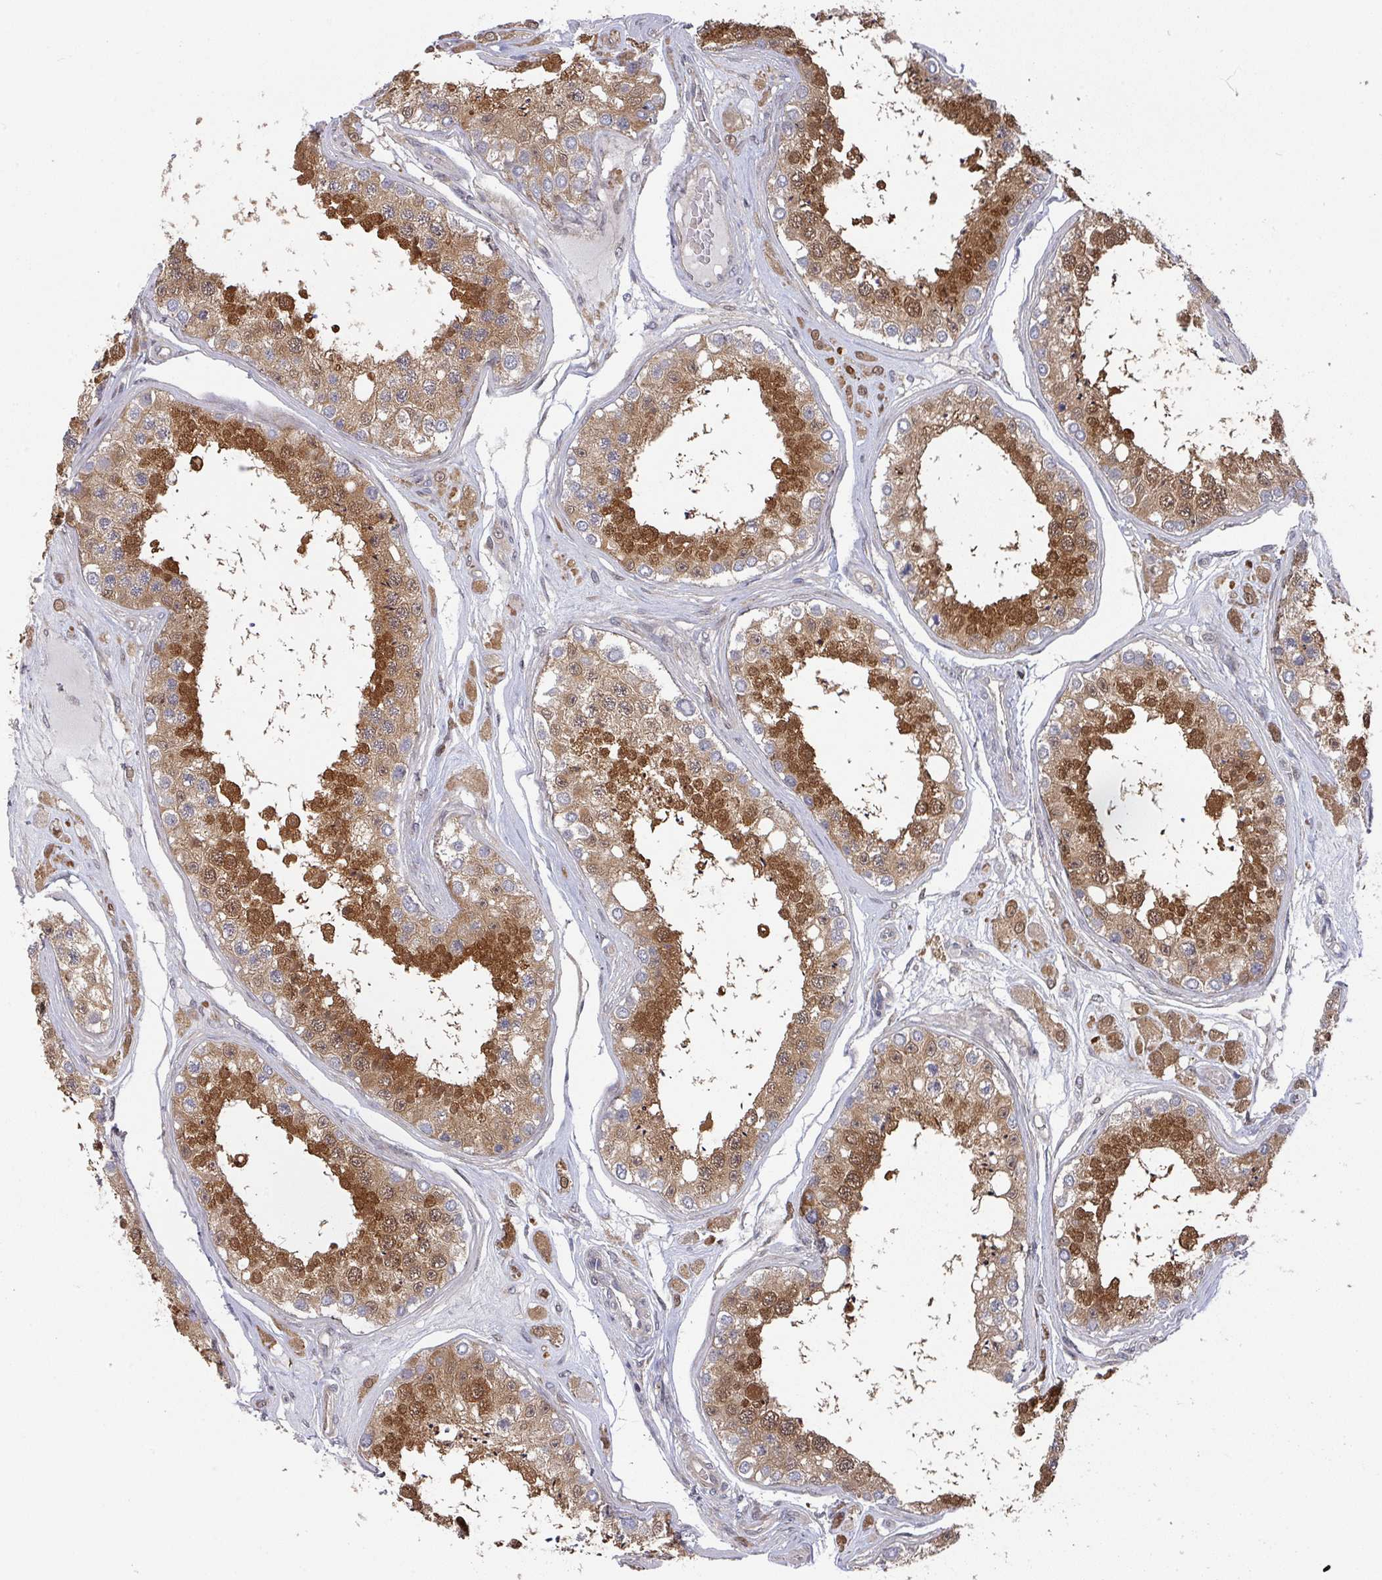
{"staining": {"intensity": "strong", "quantity": "25%-75%", "location": "cytoplasmic/membranous,nuclear"}, "tissue": "testis", "cell_type": "Cells in seminiferous ducts", "image_type": "normal", "snomed": [{"axis": "morphology", "description": "Normal tissue, NOS"}, {"axis": "topography", "description": "Testis"}], "caption": "Testis stained for a protein exhibits strong cytoplasmic/membranous,nuclear positivity in cells in seminiferous ducts. (IHC, brightfield microscopy, high magnification).", "gene": "GOLGA7B", "patient": {"sex": "male", "age": 25}}